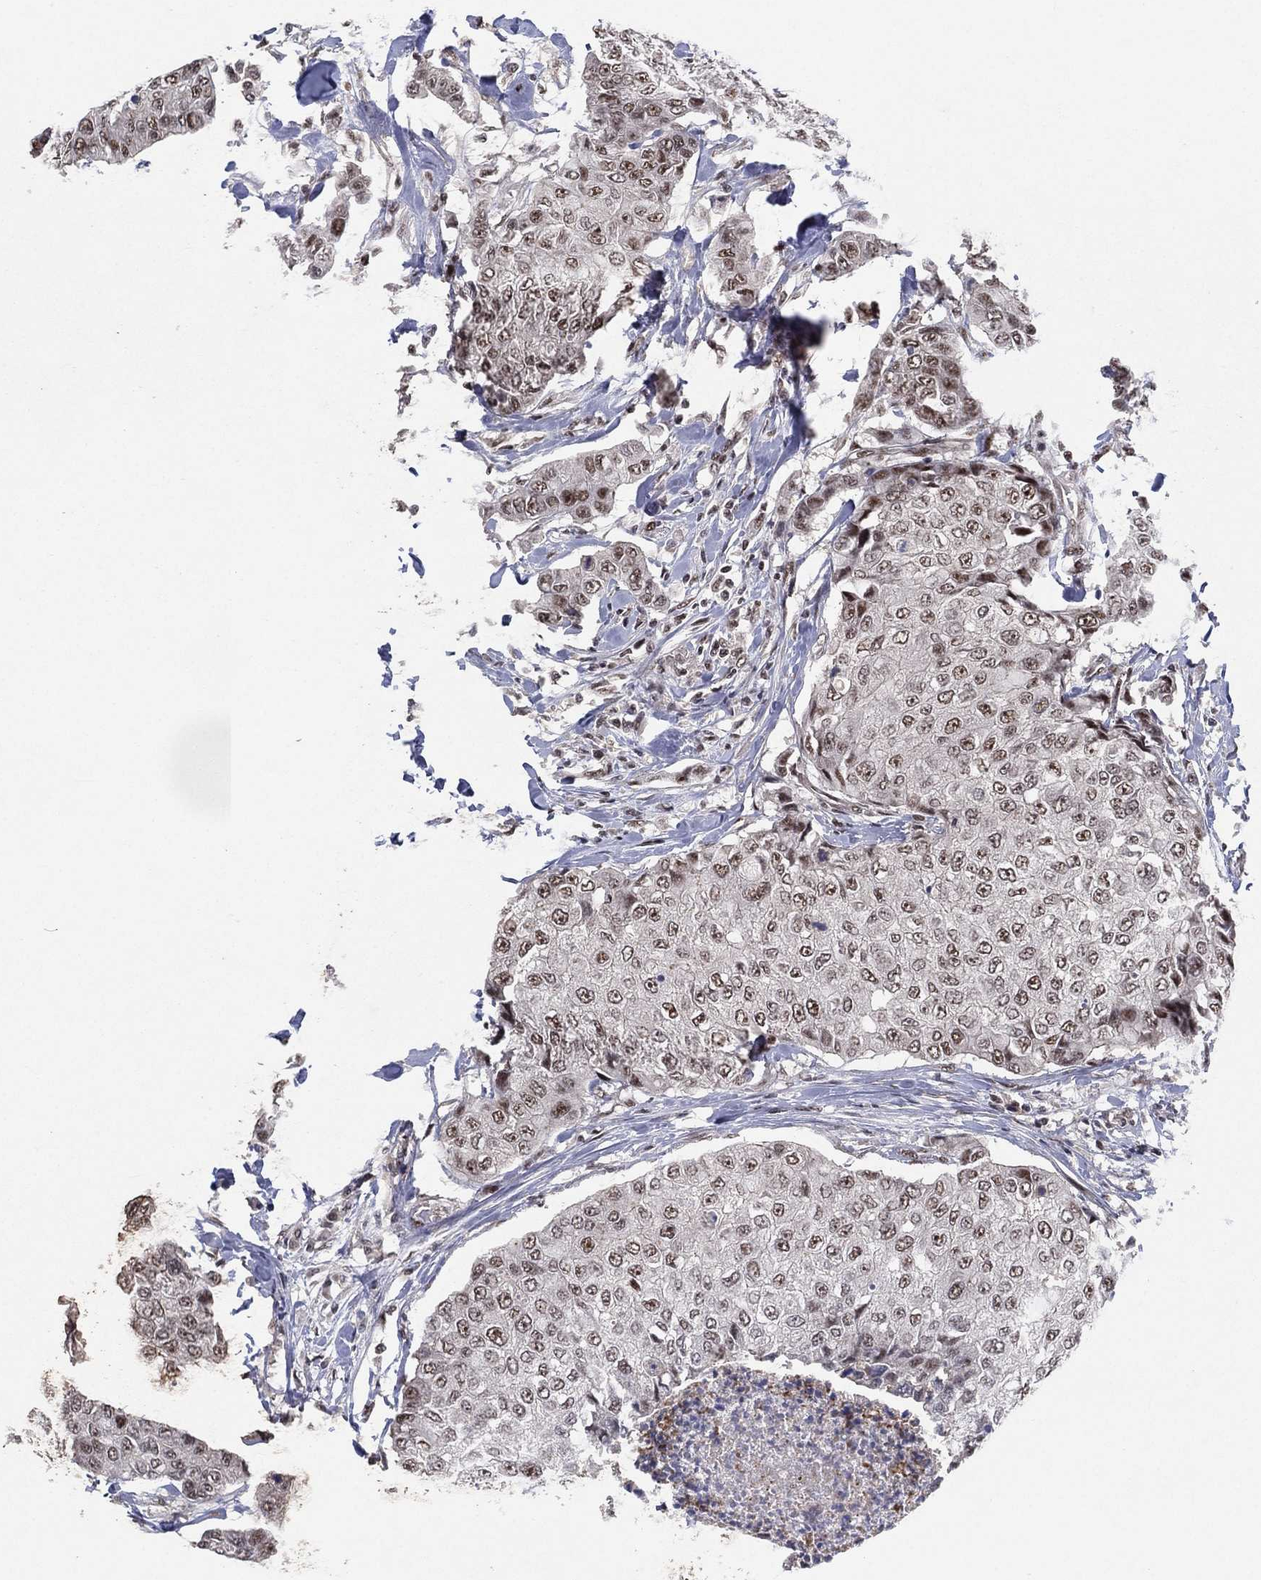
{"staining": {"intensity": "moderate", "quantity": "25%-75%", "location": "nuclear"}, "tissue": "breast cancer", "cell_type": "Tumor cells", "image_type": "cancer", "snomed": [{"axis": "morphology", "description": "Duct carcinoma"}, {"axis": "topography", "description": "Breast"}], "caption": "Breast cancer (intraductal carcinoma) stained with IHC displays moderate nuclear staining in about 25%-75% of tumor cells. Nuclei are stained in blue.", "gene": "DGCR8", "patient": {"sex": "female", "age": 27}}